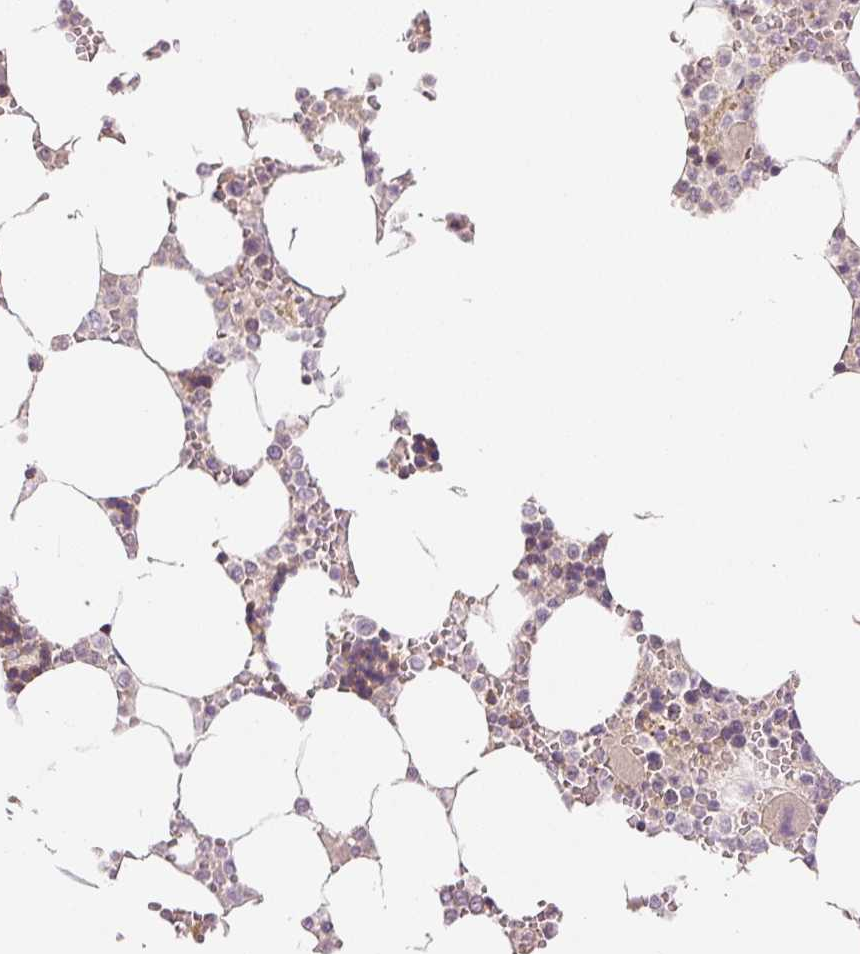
{"staining": {"intensity": "moderate", "quantity": "<25%", "location": "cytoplasmic/membranous,nuclear"}, "tissue": "bone marrow", "cell_type": "Hematopoietic cells", "image_type": "normal", "snomed": [{"axis": "morphology", "description": "Normal tissue, NOS"}, {"axis": "topography", "description": "Bone marrow"}], "caption": "DAB immunohistochemical staining of benign human bone marrow reveals moderate cytoplasmic/membranous,nuclear protein positivity in about <25% of hematopoietic cells.", "gene": "GZMA", "patient": {"sex": "male", "age": 64}}